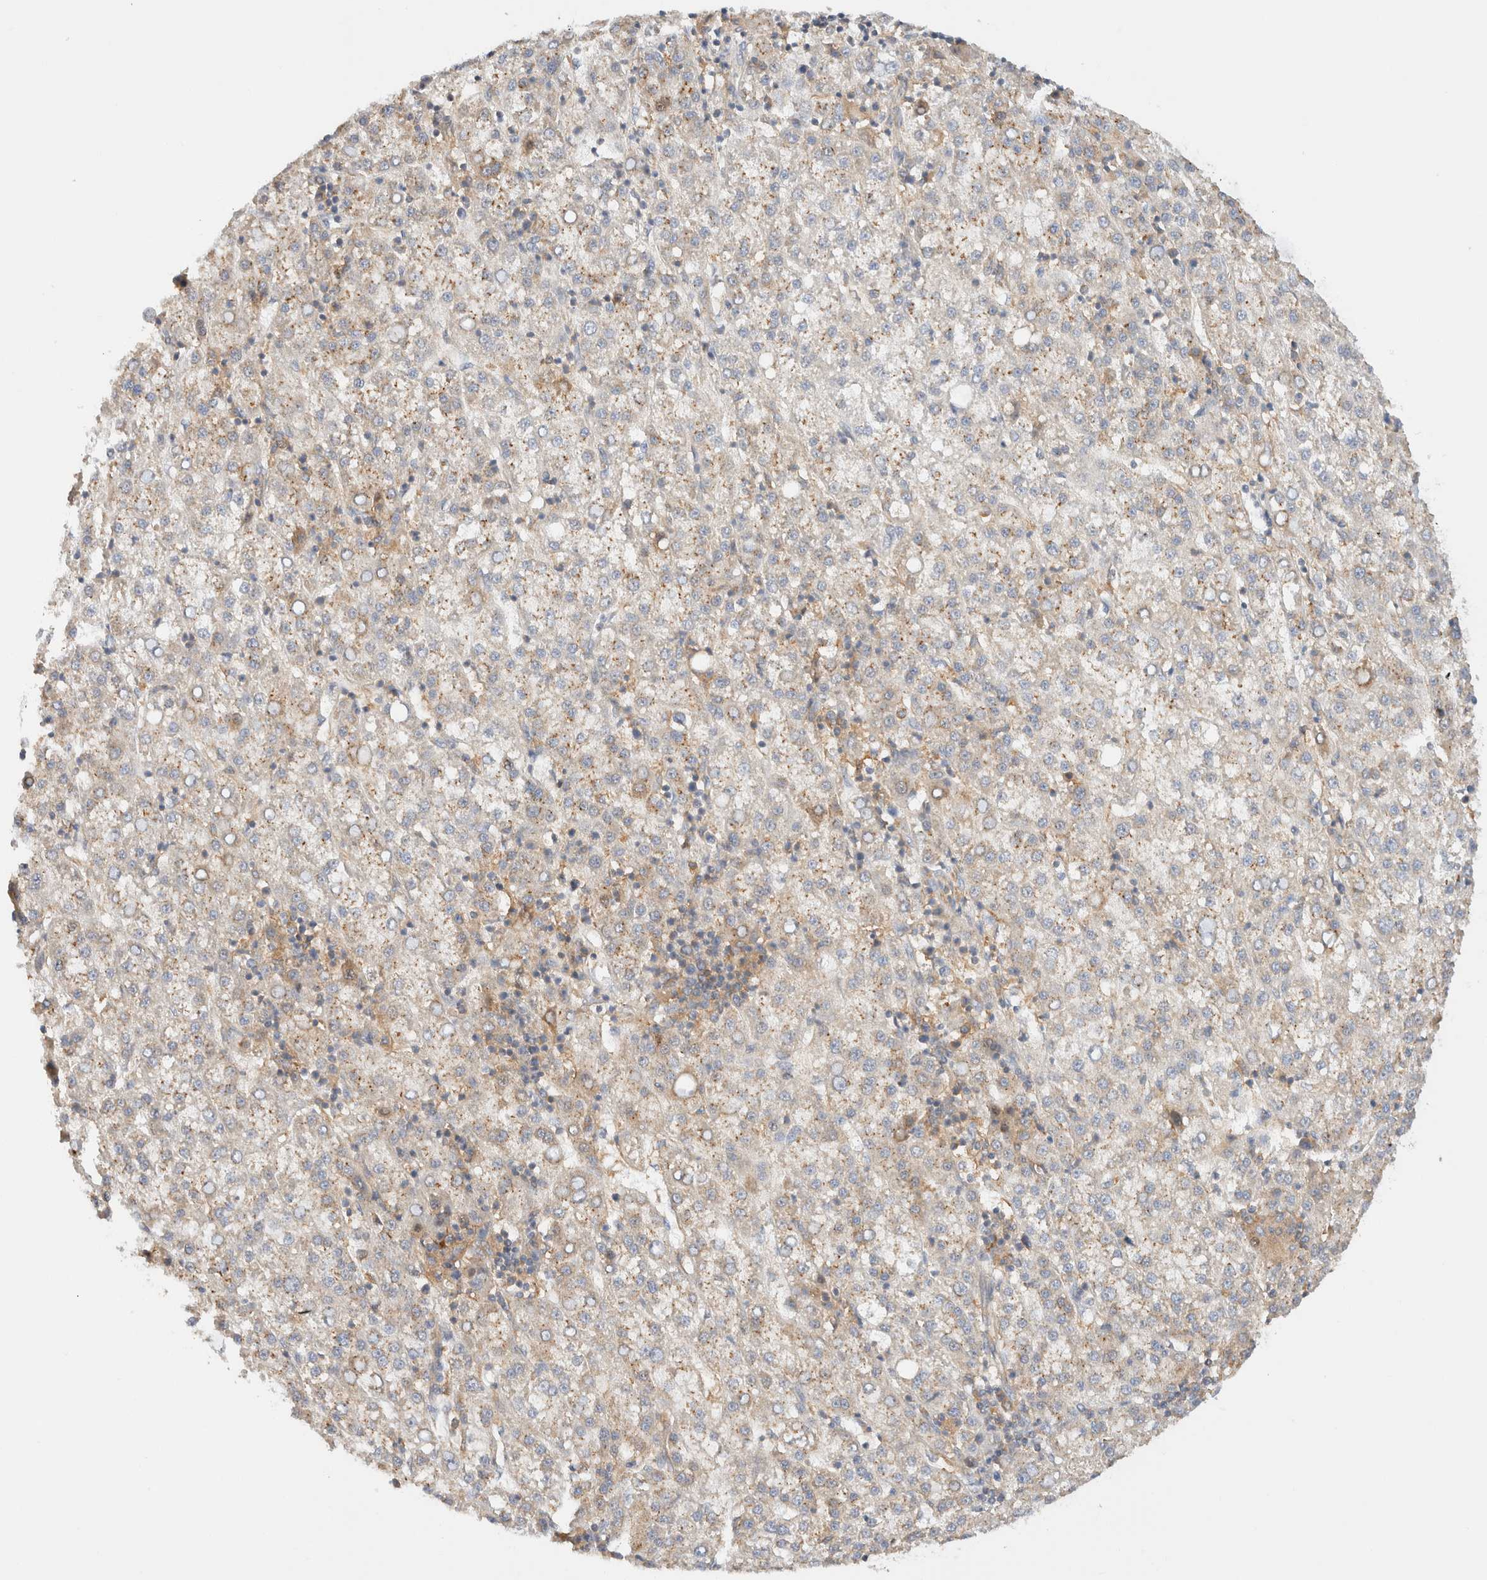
{"staining": {"intensity": "weak", "quantity": "25%-75%", "location": "cytoplasmic/membranous"}, "tissue": "liver cancer", "cell_type": "Tumor cells", "image_type": "cancer", "snomed": [{"axis": "morphology", "description": "Carcinoma, Hepatocellular, NOS"}, {"axis": "topography", "description": "Liver"}], "caption": "Liver cancer (hepatocellular carcinoma) was stained to show a protein in brown. There is low levels of weak cytoplasmic/membranous positivity in about 25%-75% of tumor cells.", "gene": "RABEP1", "patient": {"sex": "female", "age": 58}}